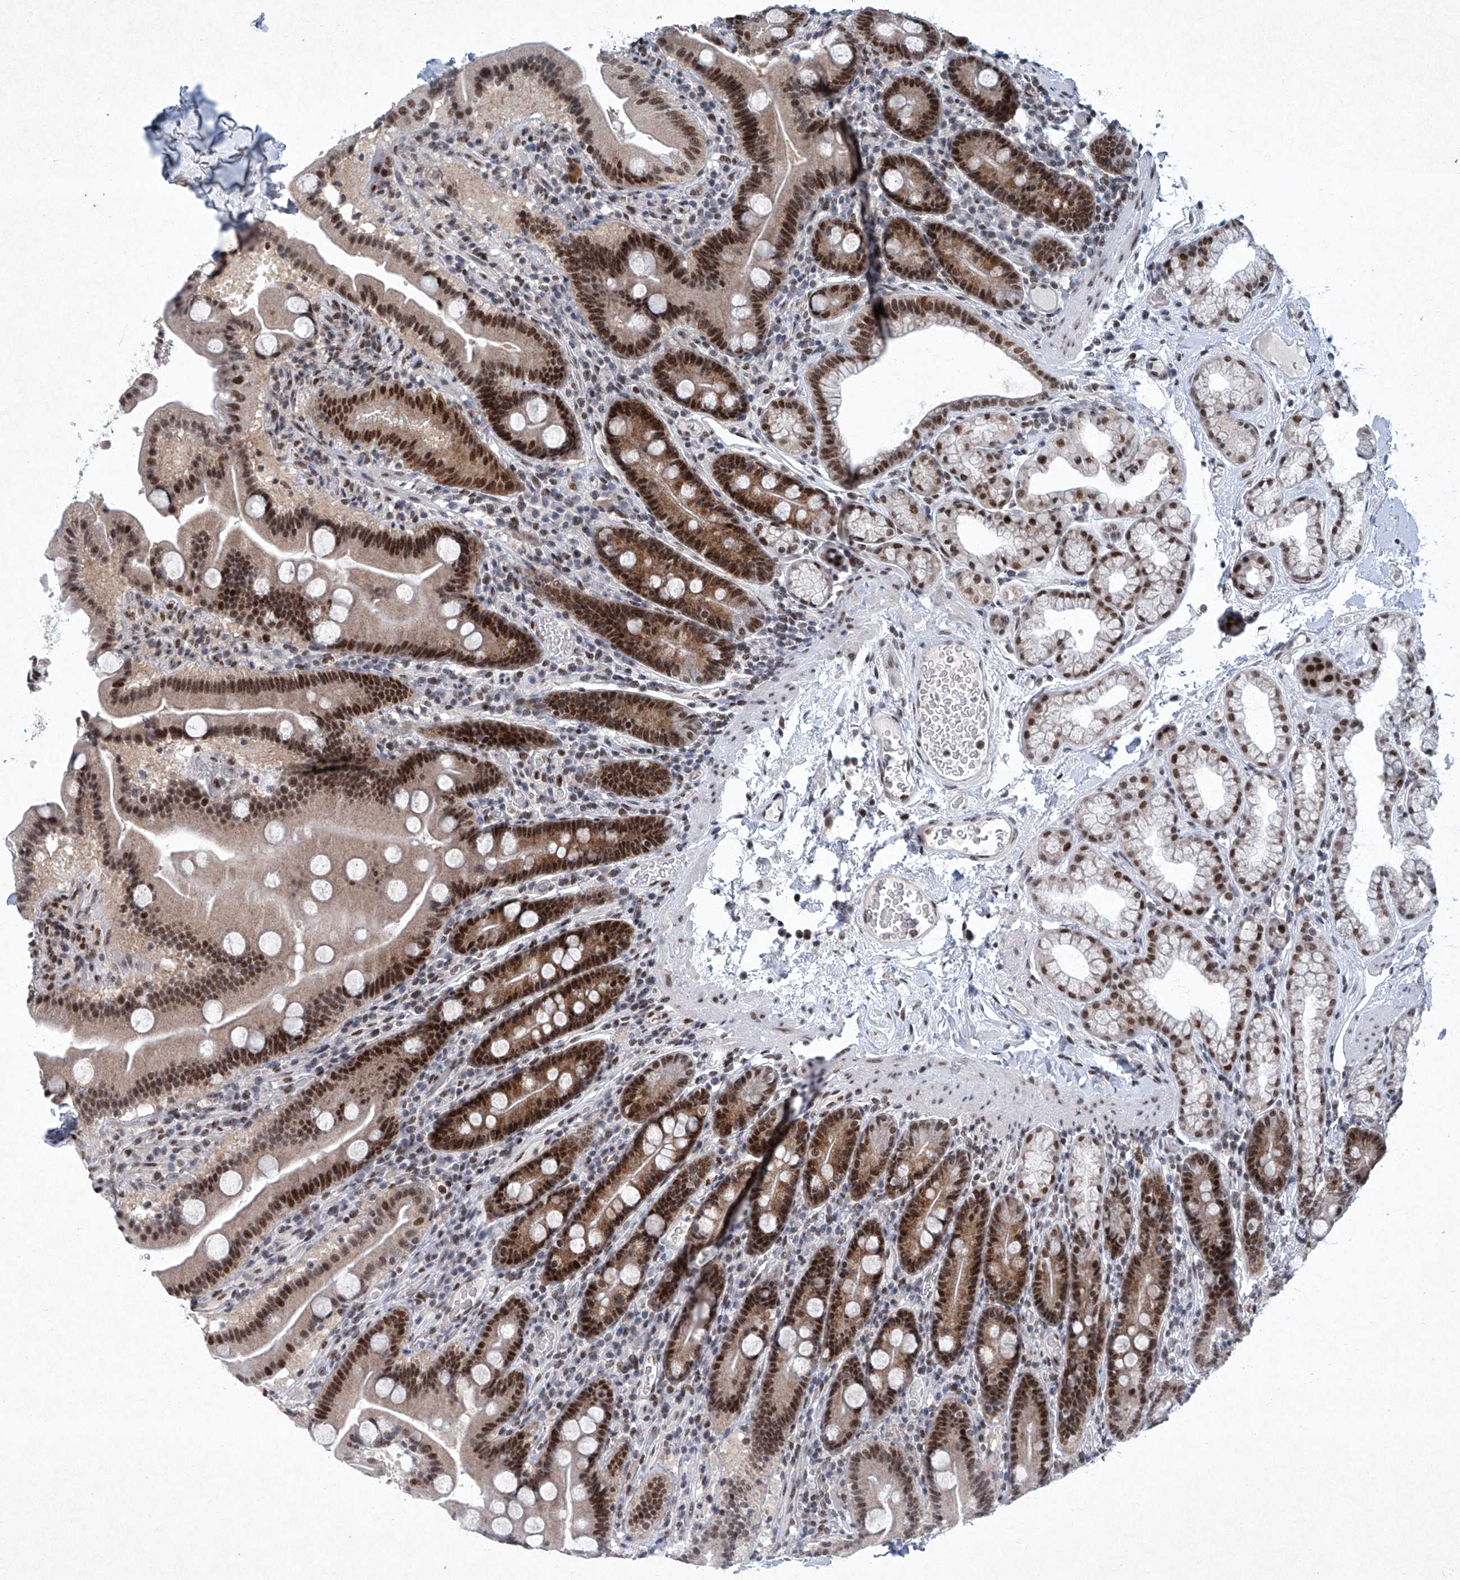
{"staining": {"intensity": "strong", "quantity": ">75%", "location": "cytoplasmic/membranous,nuclear"}, "tissue": "duodenum", "cell_type": "Glandular cells", "image_type": "normal", "snomed": [{"axis": "morphology", "description": "Normal tissue, NOS"}, {"axis": "topography", "description": "Duodenum"}], "caption": "High-power microscopy captured an IHC image of normal duodenum, revealing strong cytoplasmic/membranous,nuclear expression in approximately >75% of glandular cells.", "gene": "TFDP1", "patient": {"sex": "male", "age": 55}}